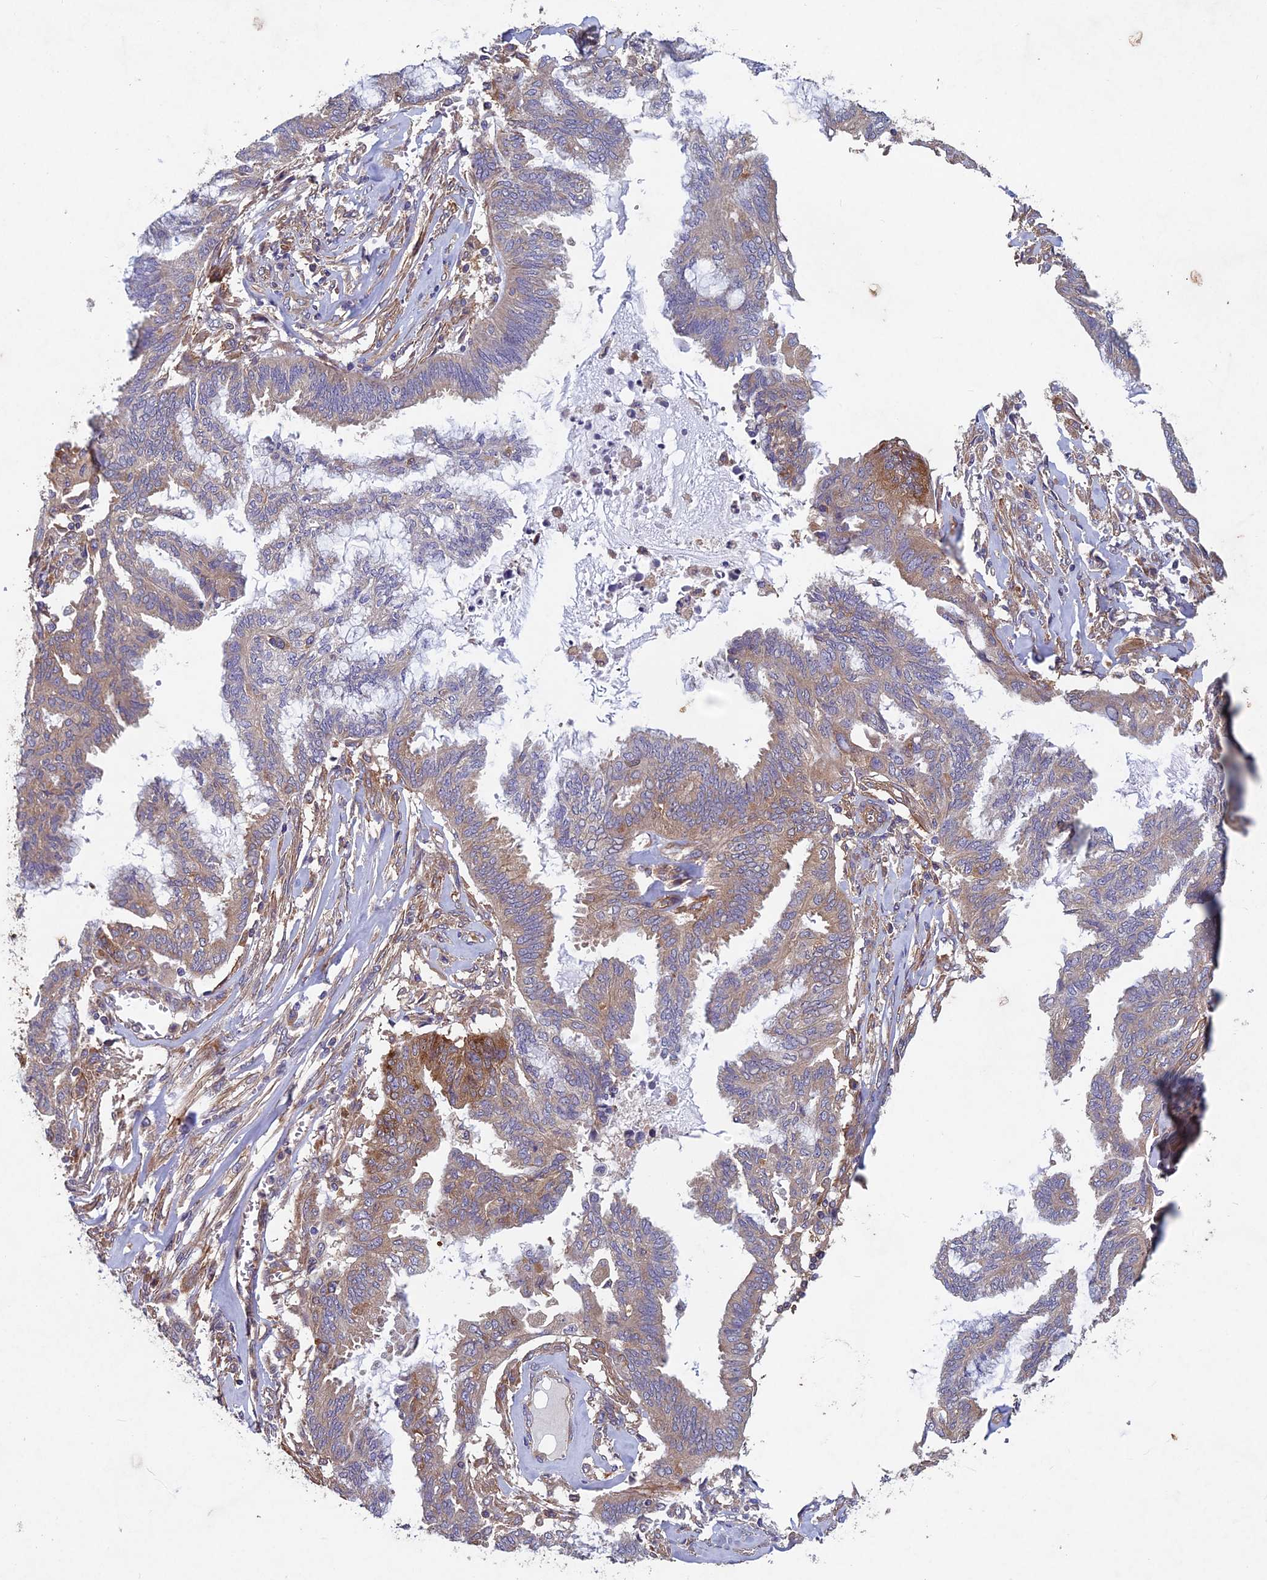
{"staining": {"intensity": "moderate", "quantity": "25%-75%", "location": "cytoplasmic/membranous"}, "tissue": "endometrial cancer", "cell_type": "Tumor cells", "image_type": "cancer", "snomed": [{"axis": "morphology", "description": "Adenocarcinoma, NOS"}, {"axis": "topography", "description": "Endometrium"}], "caption": "Protein staining of endometrial adenocarcinoma tissue exhibits moderate cytoplasmic/membranous positivity in approximately 25%-75% of tumor cells.", "gene": "NCAPG", "patient": {"sex": "female", "age": 86}}